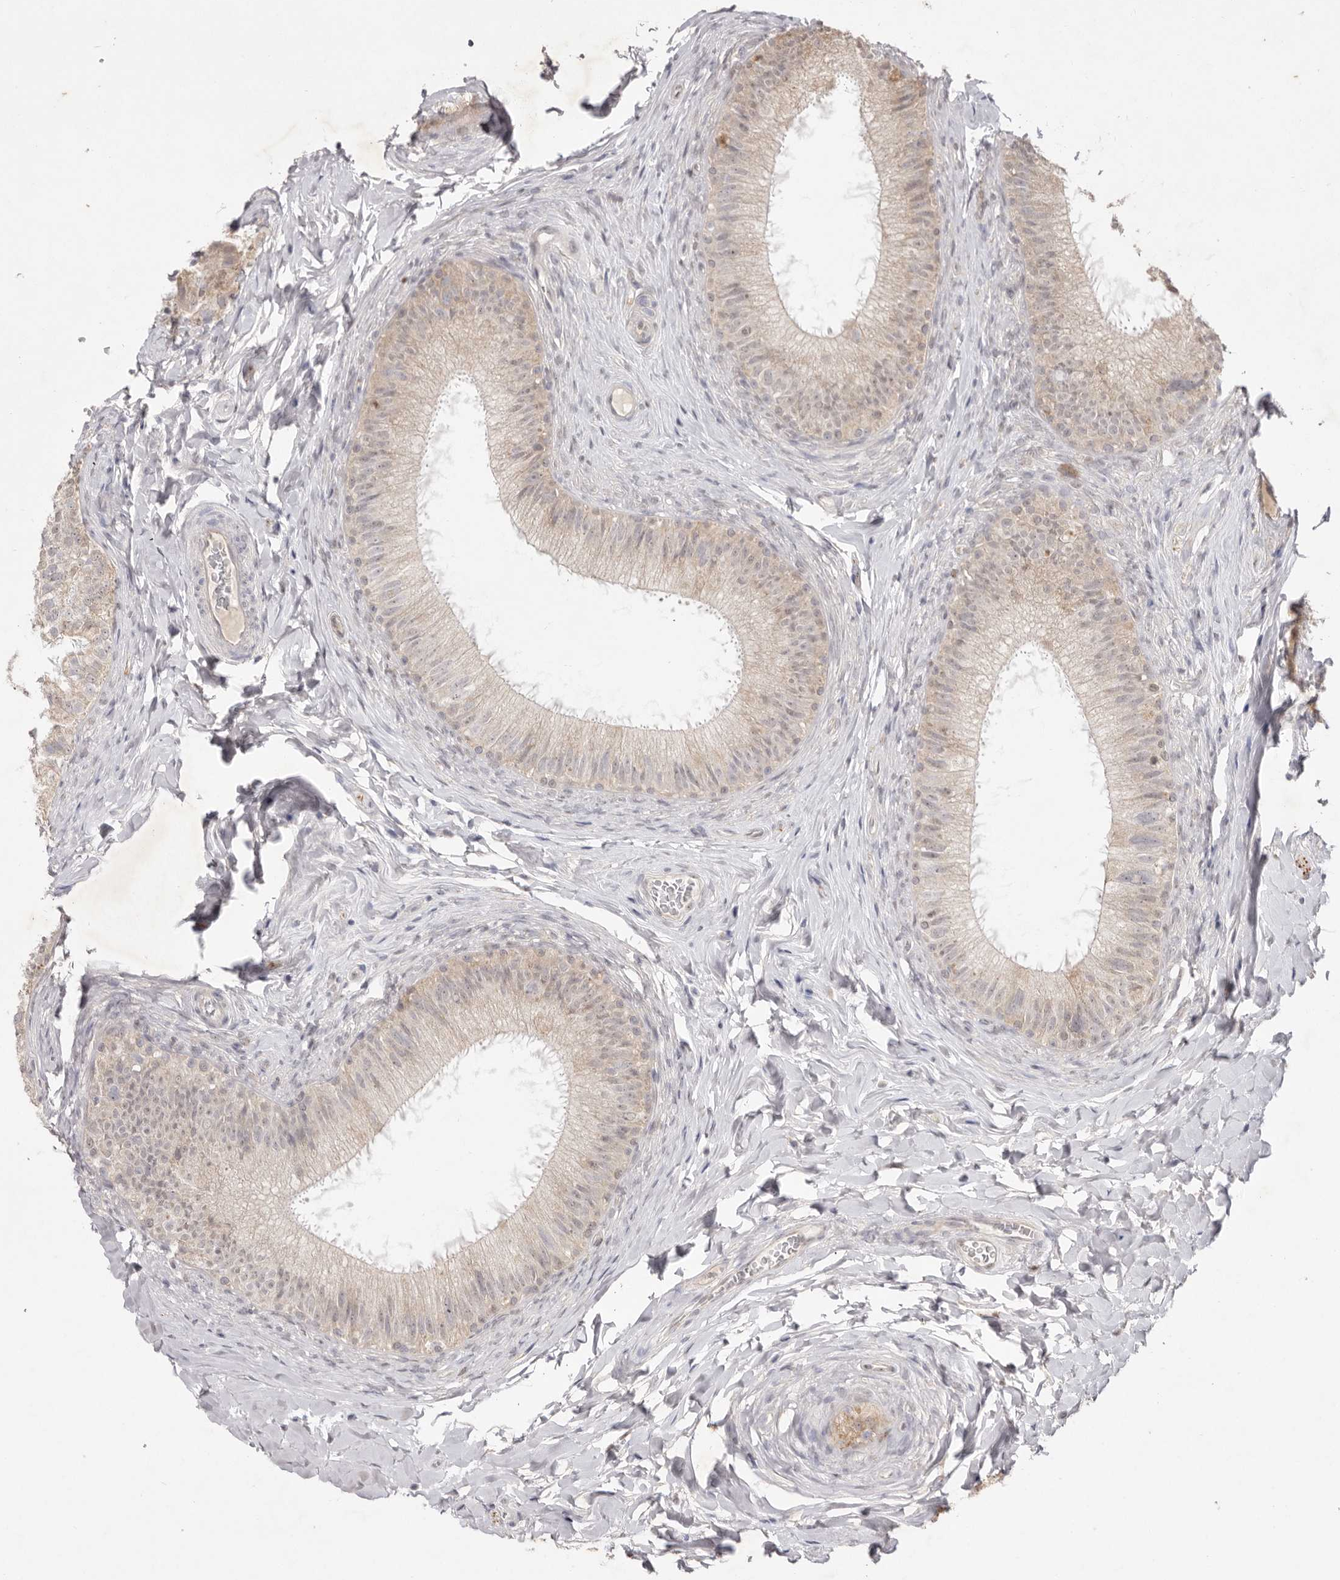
{"staining": {"intensity": "weak", "quantity": ">75%", "location": "cytoplasmic/membranous,nuclear"}, "tissue": "epididymis", "cell_type": "Glandular cells", "image_type": "normal", "snomed": [{"axis": "morphology", "description": "Normal tissue, NOS"}, {"axis": "topography", "description": "Epididymis"}], "caption": "Protein expression analysis of benign human epididymis reveals weak cytoplasmic/membranous,nuclear positivity in approximately >75% of glandular cells. (Brightfield microscopy of DAB IHC at high magnification).", "gene": "TADA1", "patient": {"sex": "male", "age": 49}}